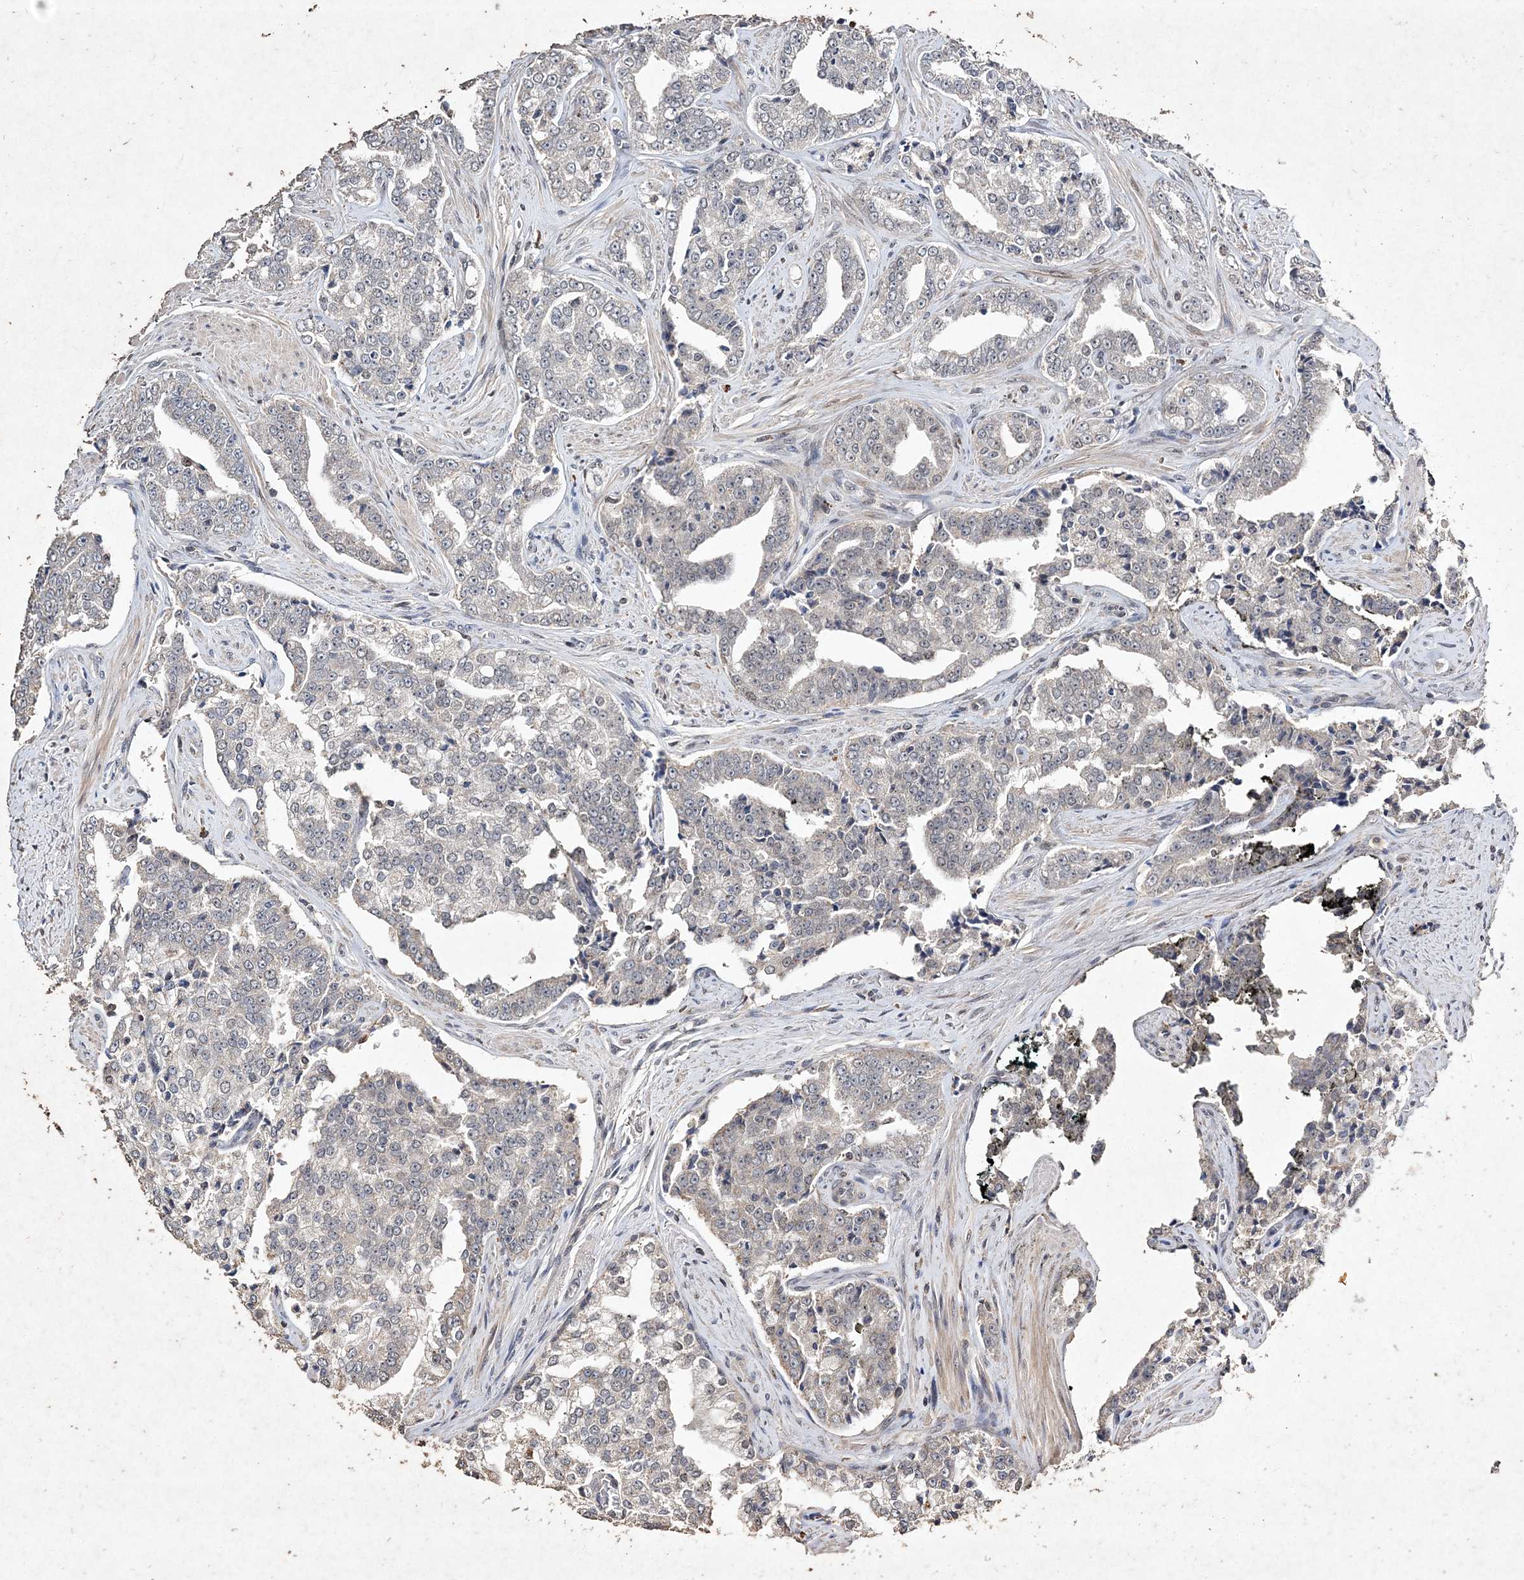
{"staining": {"intensity": "negative", "quantity": "none", "location": "none"}, "tissue": "prostate cancer", "cell_type": "Tumor cells", "image_type": "cancer", "snomed": [{"axis": "morphology", "description": "Adenocarcinoma, High grade"}, {"axis": "topography", "description": "Prostate"}], "caption": "The photomicrograph reveals no significant expression in tumor cells of high-grade adenocarcinoma (prostate). The staining was performed using DAB to visualize the protein expression in brown, while the nuclei were stained in blue with hematoxylin (Magnification: 20x).", "gene": "C3orf38", "patient": {"sex": "male", "age": 71}}